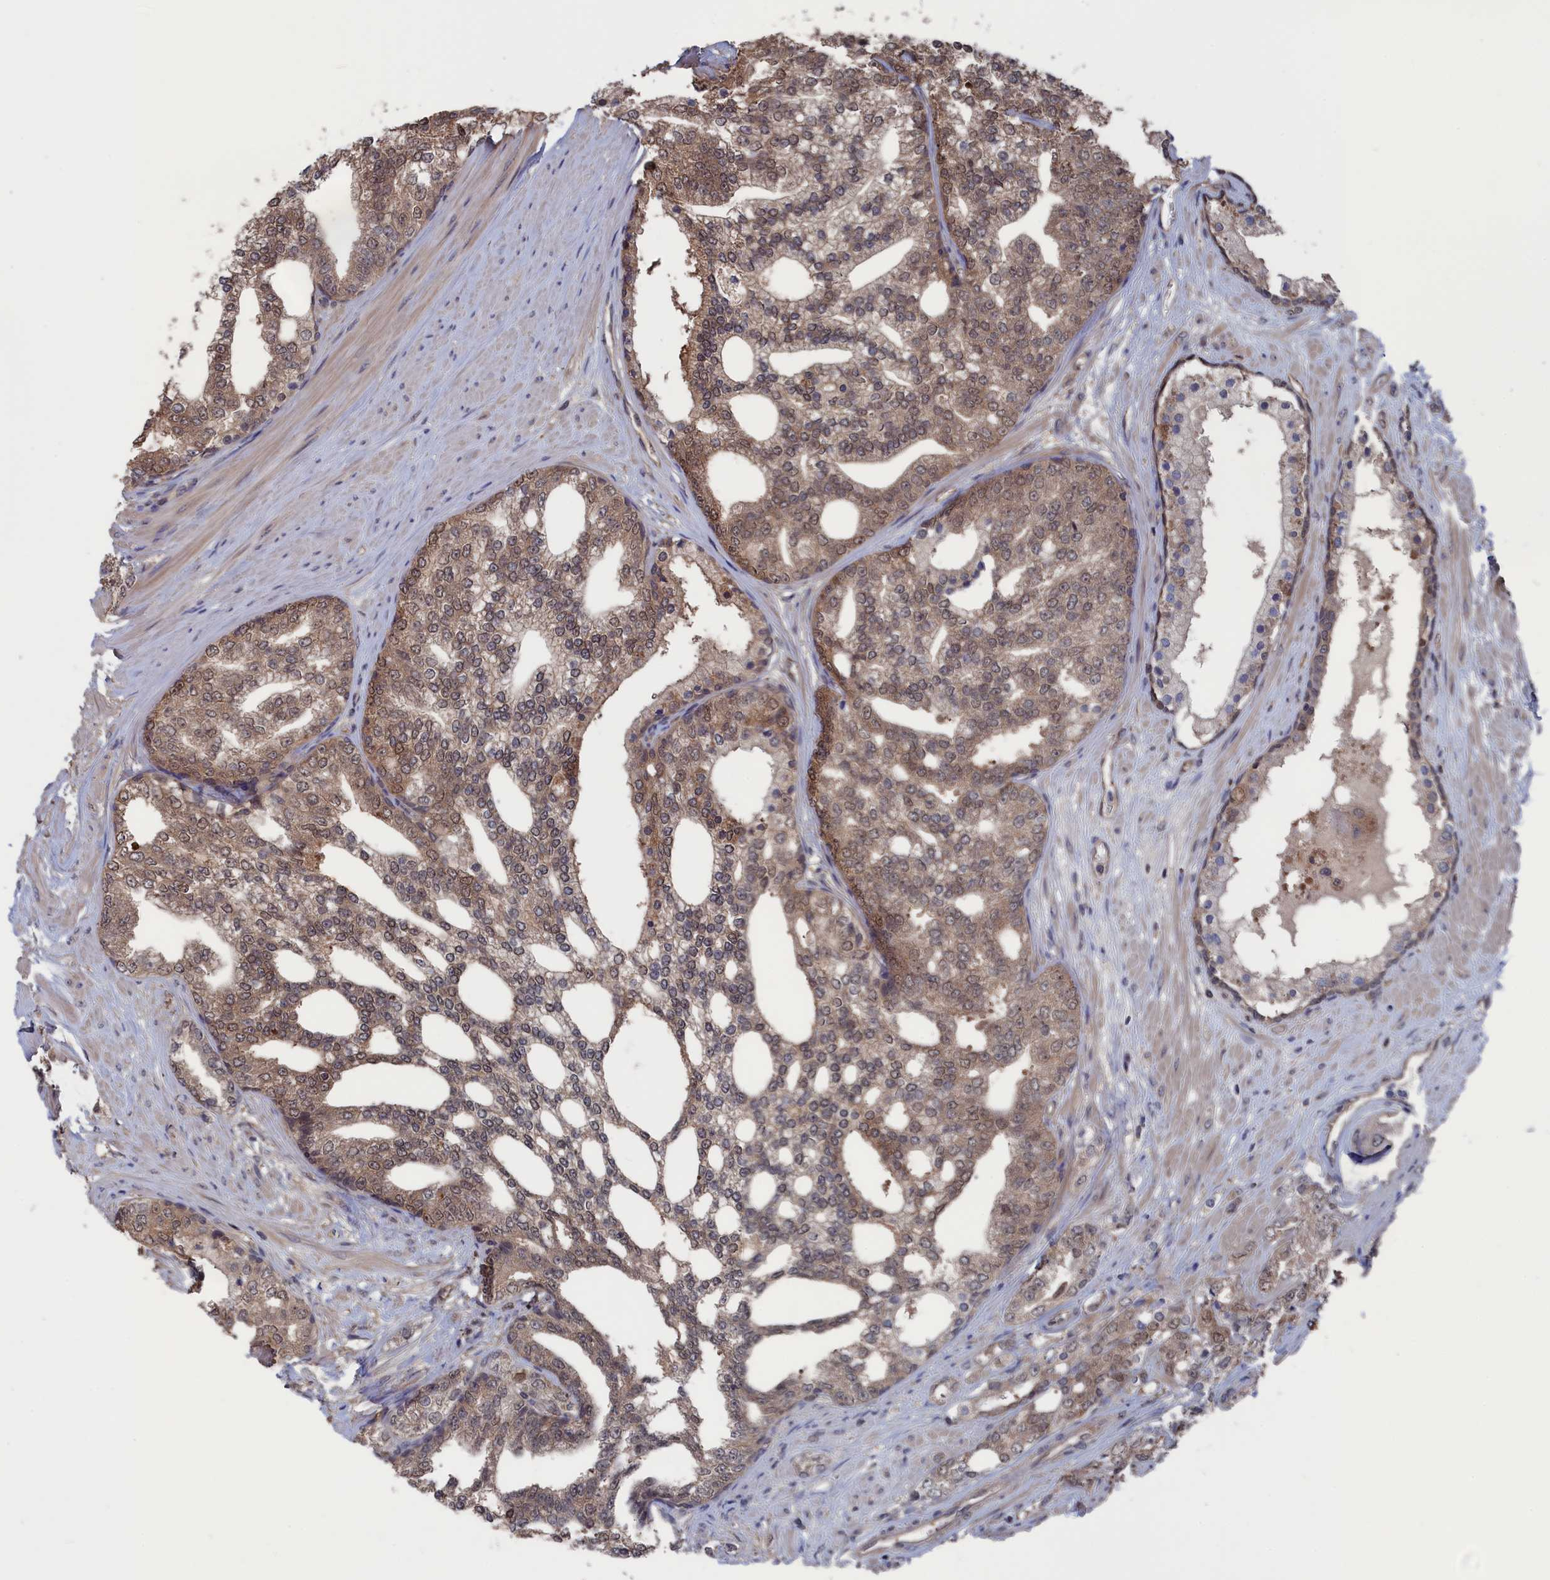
{"staining": {"intensity": "weak", "quantity": ">75%", "location": "cytoplasmic/membranous,nuclear"}, "tissue": "prostate cancer", "cell_type": "Tumor cells", "image_type": "cancer", "snomed": [{"axis": "morphology", "description": "Adenocarcinoma, High grade"}, {"axis": "topography", "description": "Prostate"}], "caption": "High-magnification brightfield microscopy of prostate adenocarcinoma (high-grade) stained with DAB (3,3'-diaminobenzidine) (brown) and counterstained with hematoxylin (blue). tumor cells exhibit weak cytoplasmic/membranous and nuclear expression is present in about>75% of cells.", "gene": "NUTF2", "patient": {"sex": "male", "age": 64}}